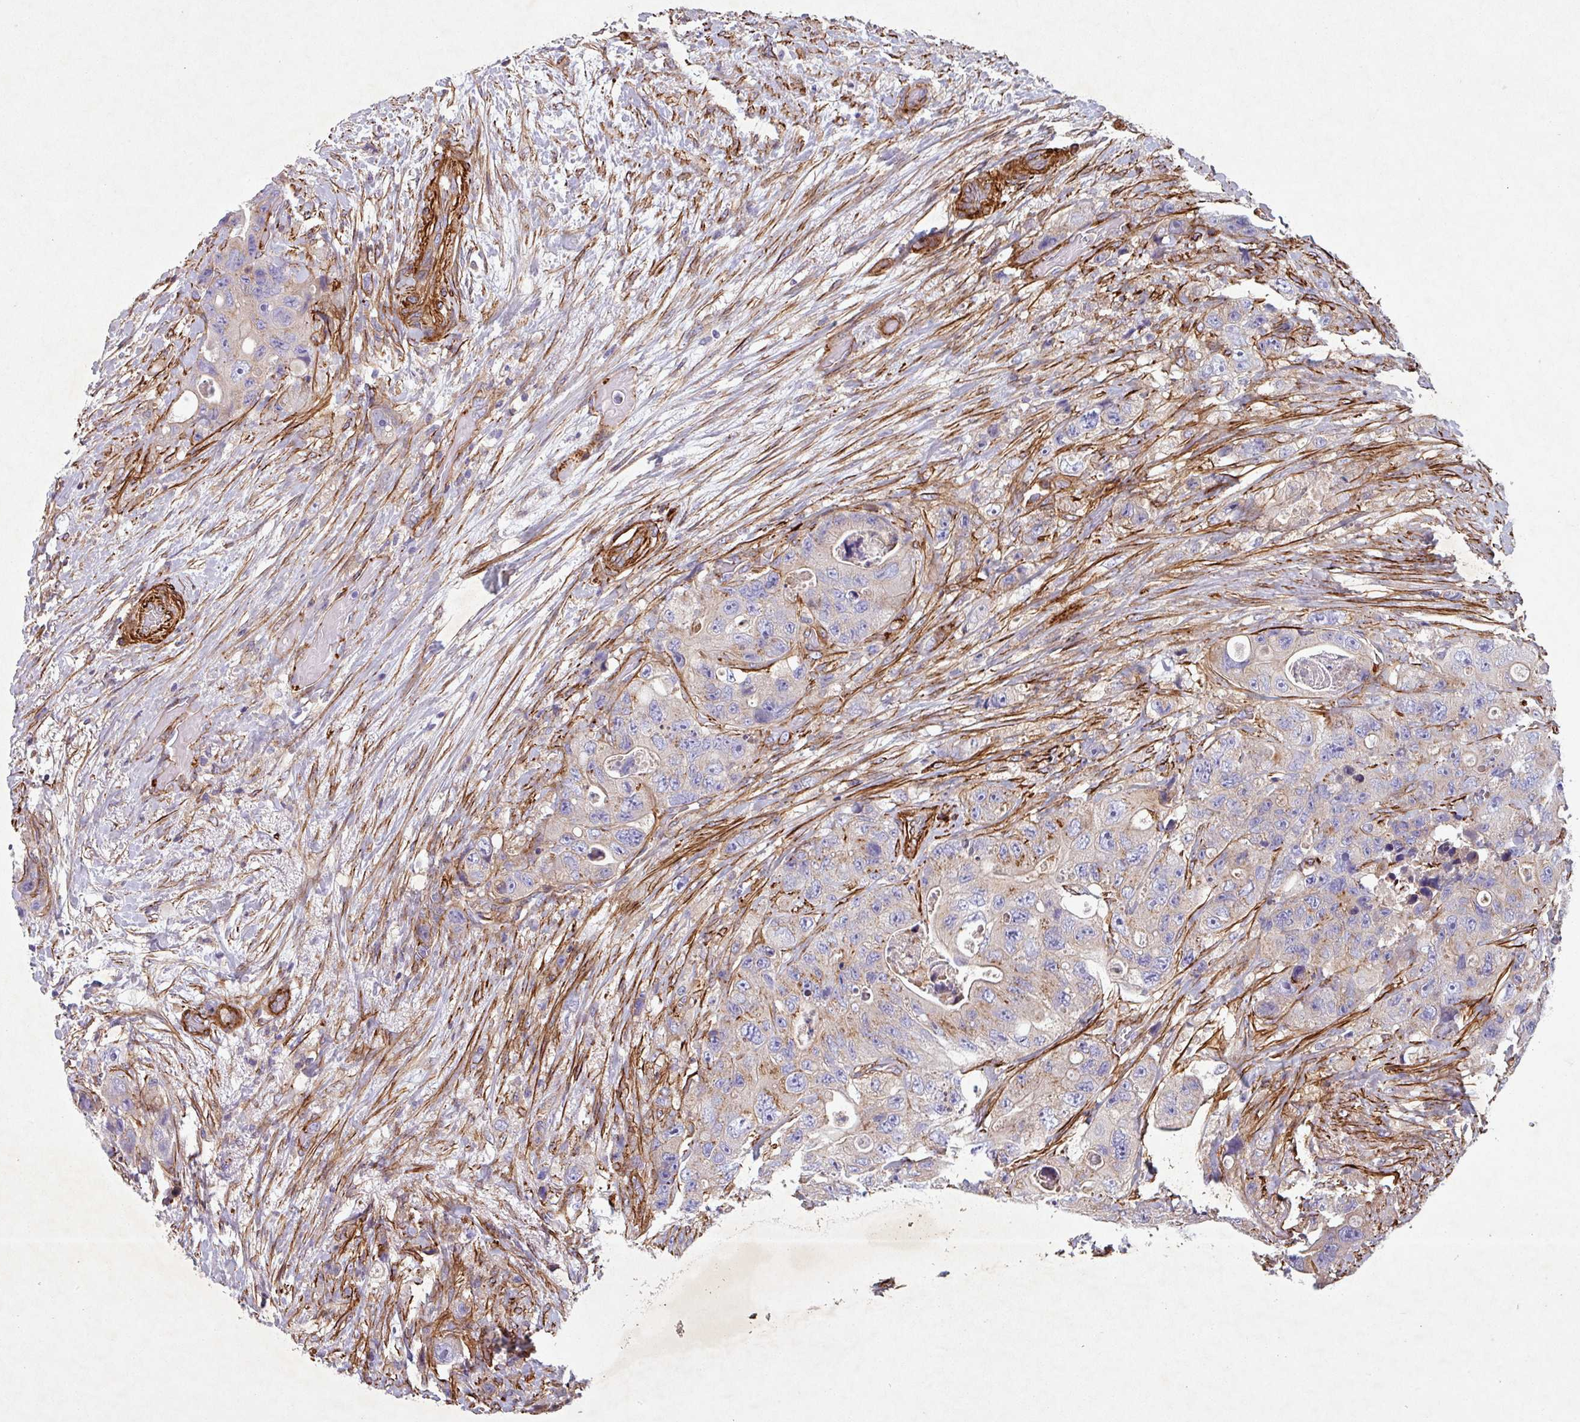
{"staining": {"intensity": "weak", "quantity": "25%-75%", "location": "cytoplasmic/membranous"}, "tissue": "colorectal cancer", "cell_type": "Tumor cells", "image_type": "cancer", "snomed": [{"axis": "morphology", "description": "Adenocarcinoma, NOS"}, {"axis": "topography", "description": "Colon"}], "caption": "Immunohistochemical staining of human colorectal cancer reveals low levels of weak cytoplasmic/membranous positivity in approximately 25%-75% of tumor cells. Nuclei are stained in blue.", "gene": "ATP2C2", "patient": {"sex": "female", "age": 46}}